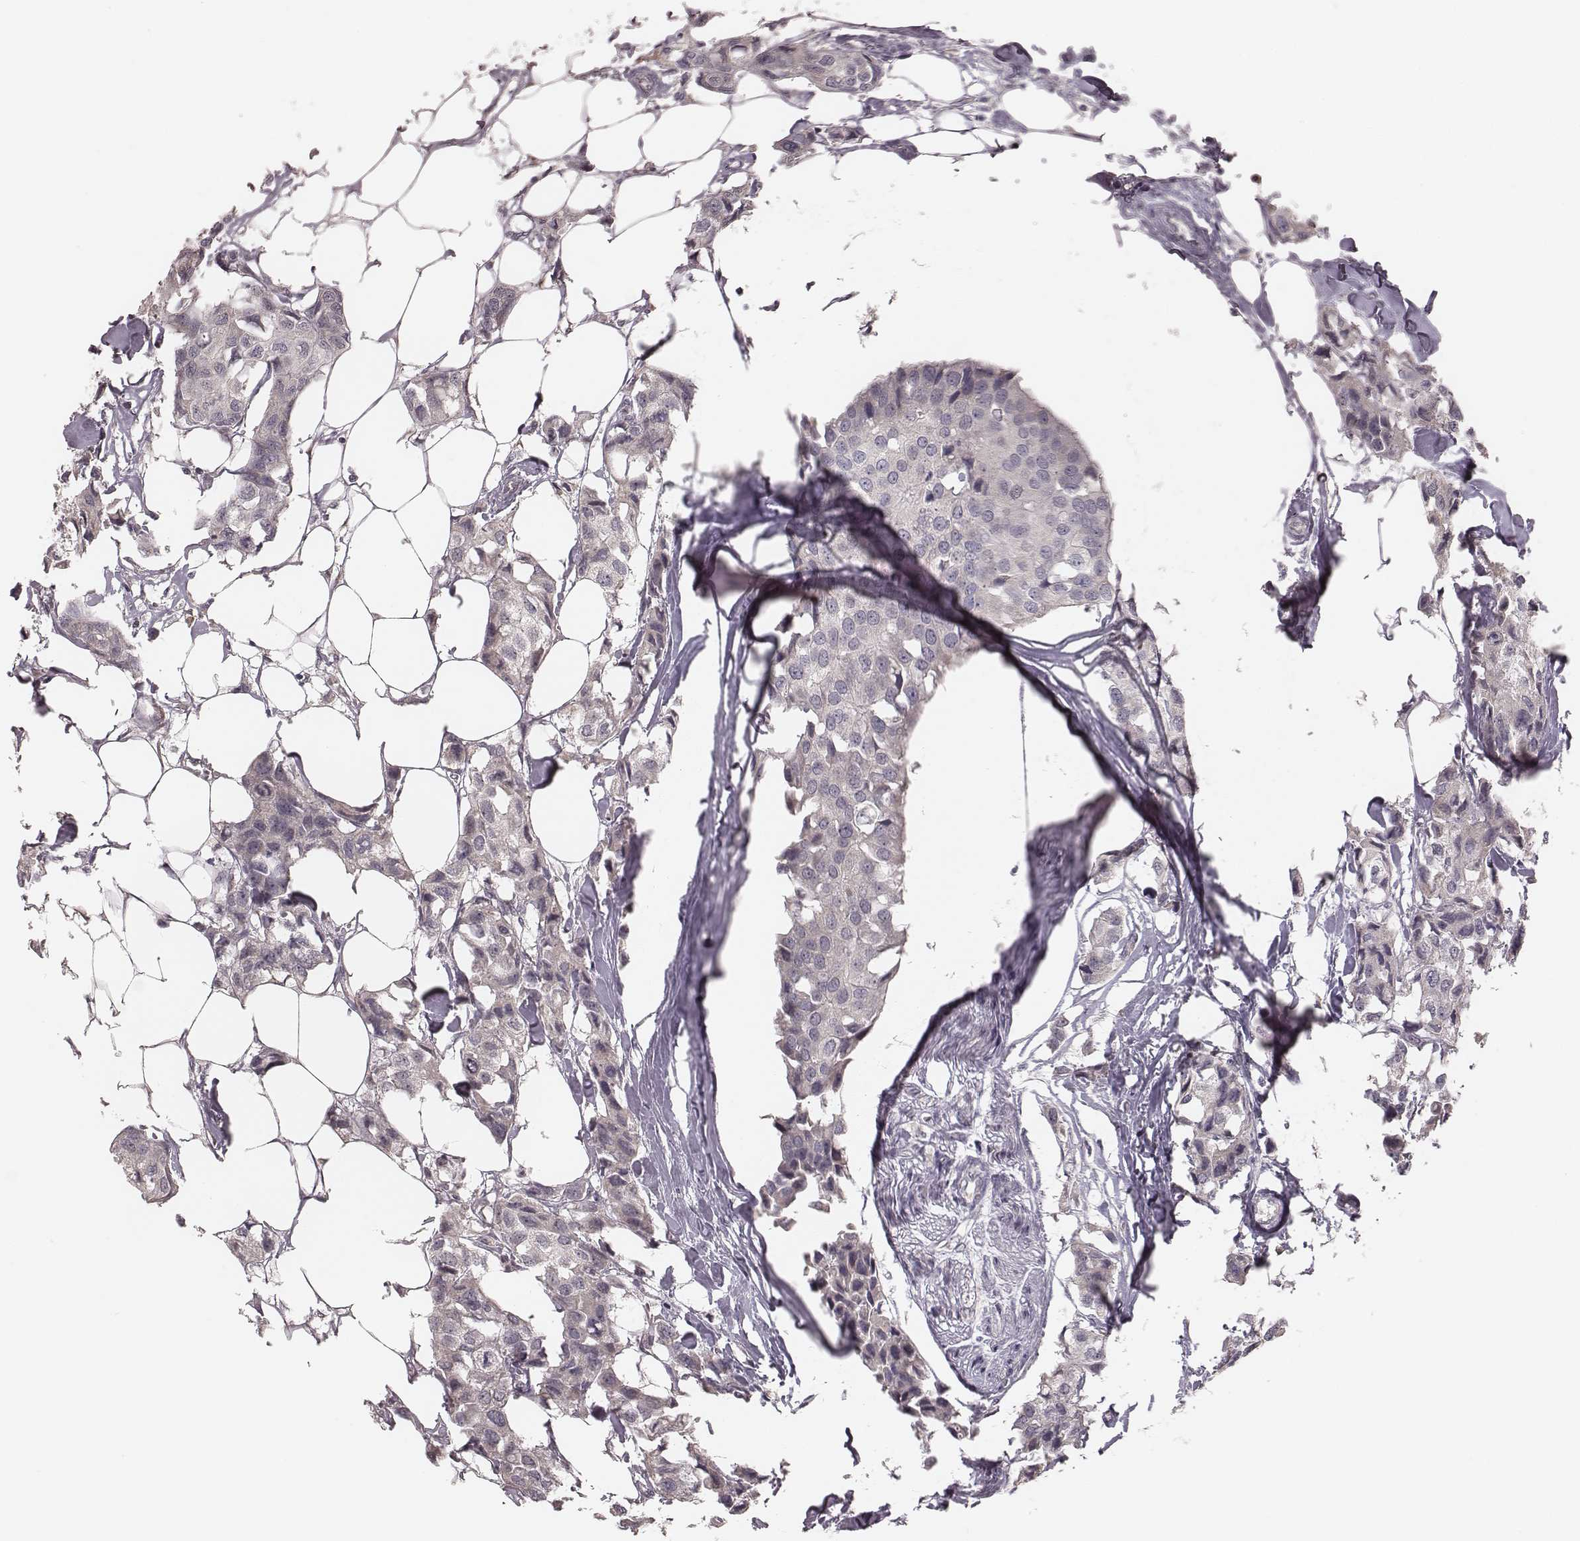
{"staining": {"intensity": "negative", "quantity": "none", "location": "none"}, "tissue": "breast cancer", "cell_type": "Tumor cells", "image_type": "cancer", "snomed": [{"axis": "morphology", "description": "Duct carcinoma"}, {"axis": "topography", "description": "Breast"}], "caption": "Immunohistochemistry (IHC) micrograph of infiltrating ductal carcinoma (breast) stained for a protein (brown), which reveals no expression in tumor cells.", "gene": "IL5", "patient": {"sex": "female", "age": 80}}